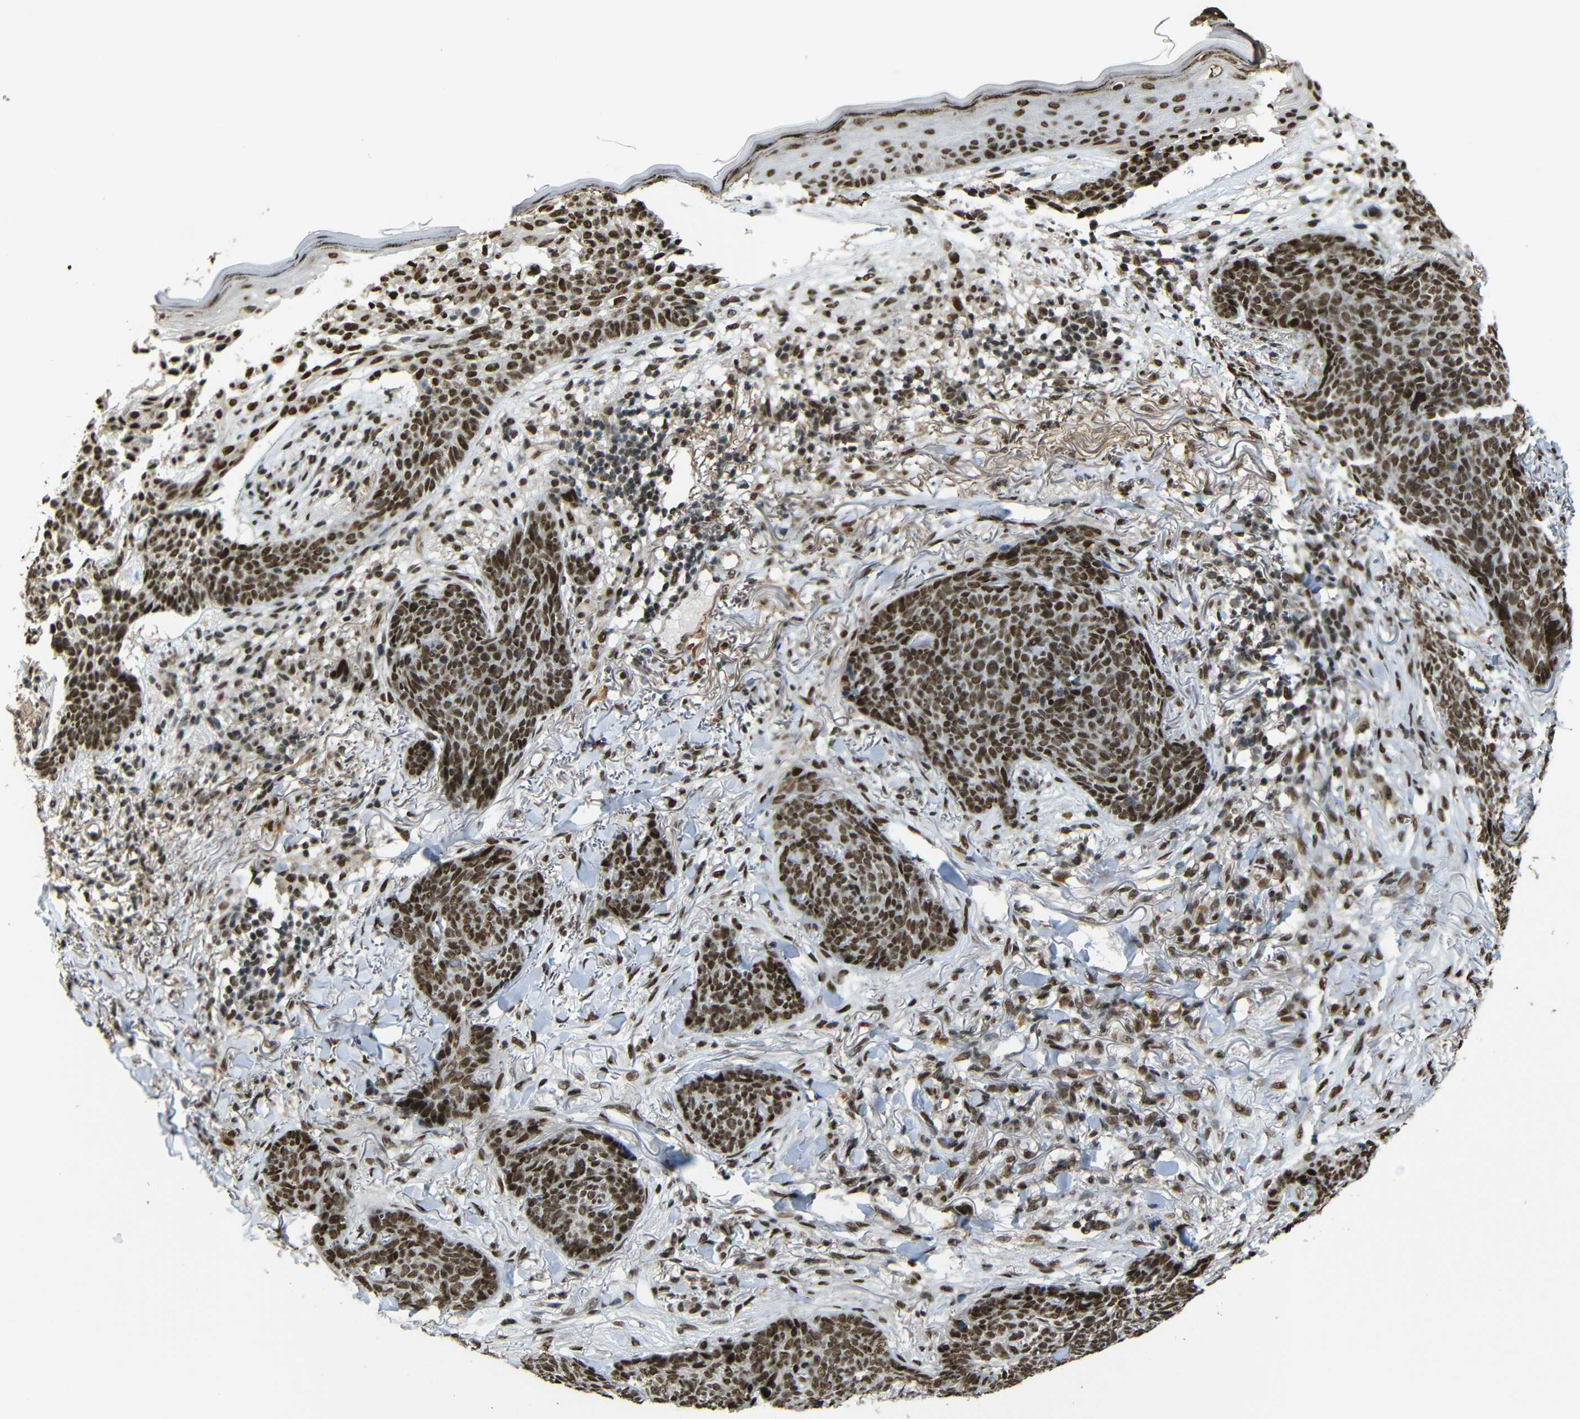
{"staining": {"intensity": "strong", "quantity": ">75%", "location": "cytoplasmic/membranous,nuclear"}, "tissue": "skin cancer", "cell_type": "Tumor cells", "image_type": "cancer", "snomed": [{"axis": "morphology", "description": "Basal cell carcinoma"}, {"axis": "topography", "description": "Skin"}], "caption": "The micrograph reveals immunohistochemical staining of skin basal cell carcinoma. There is strong cytoplasmic/membranous and nuclear staining is present in approximately >75% of tumor cells.", "gene": "TCF7L2", "patient": {"sex": "female", "age": 70}}